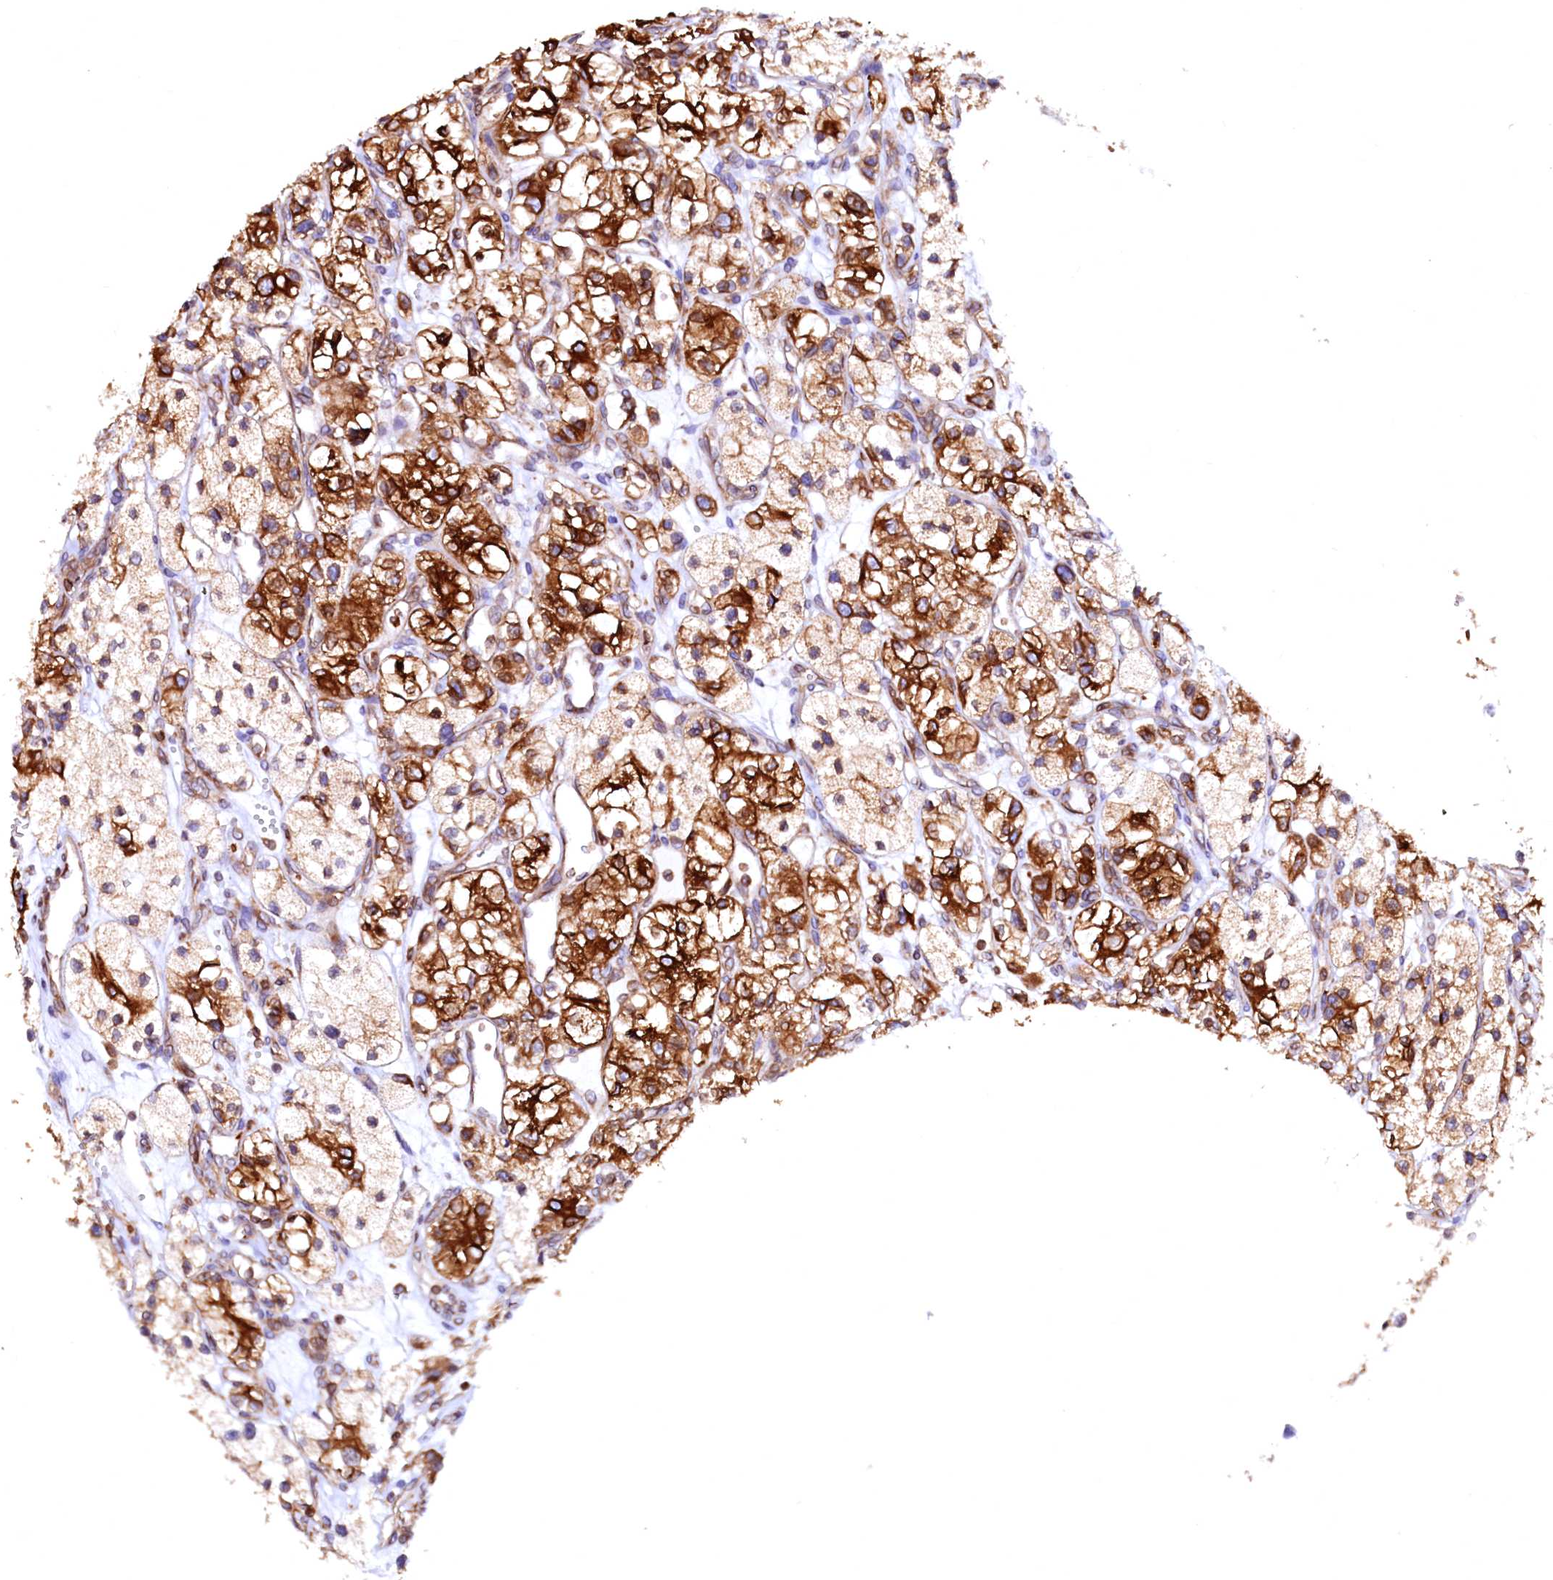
{"staining": {"intensity": "strong", "quantity": ">75%", "location": "cytoplasmic/membranous"}, "tissue": "renal cancer", "cell_type": "Tumor cells", "image_type": "cancer", "snomed": [{"axis": "morphology", "description": "Adenocarcinoma, NOS"}, {"axis": "topography", "description": "Kidney"}], "caption": "Tumor cells show high levels of strong cytoplasmic/membranous positivity in about >75% of cells in adenocarcinoma (renal). Nuclei are stained in blue.", "gene": "DERL1", "patient": {"sex": "female", "age": 57}}